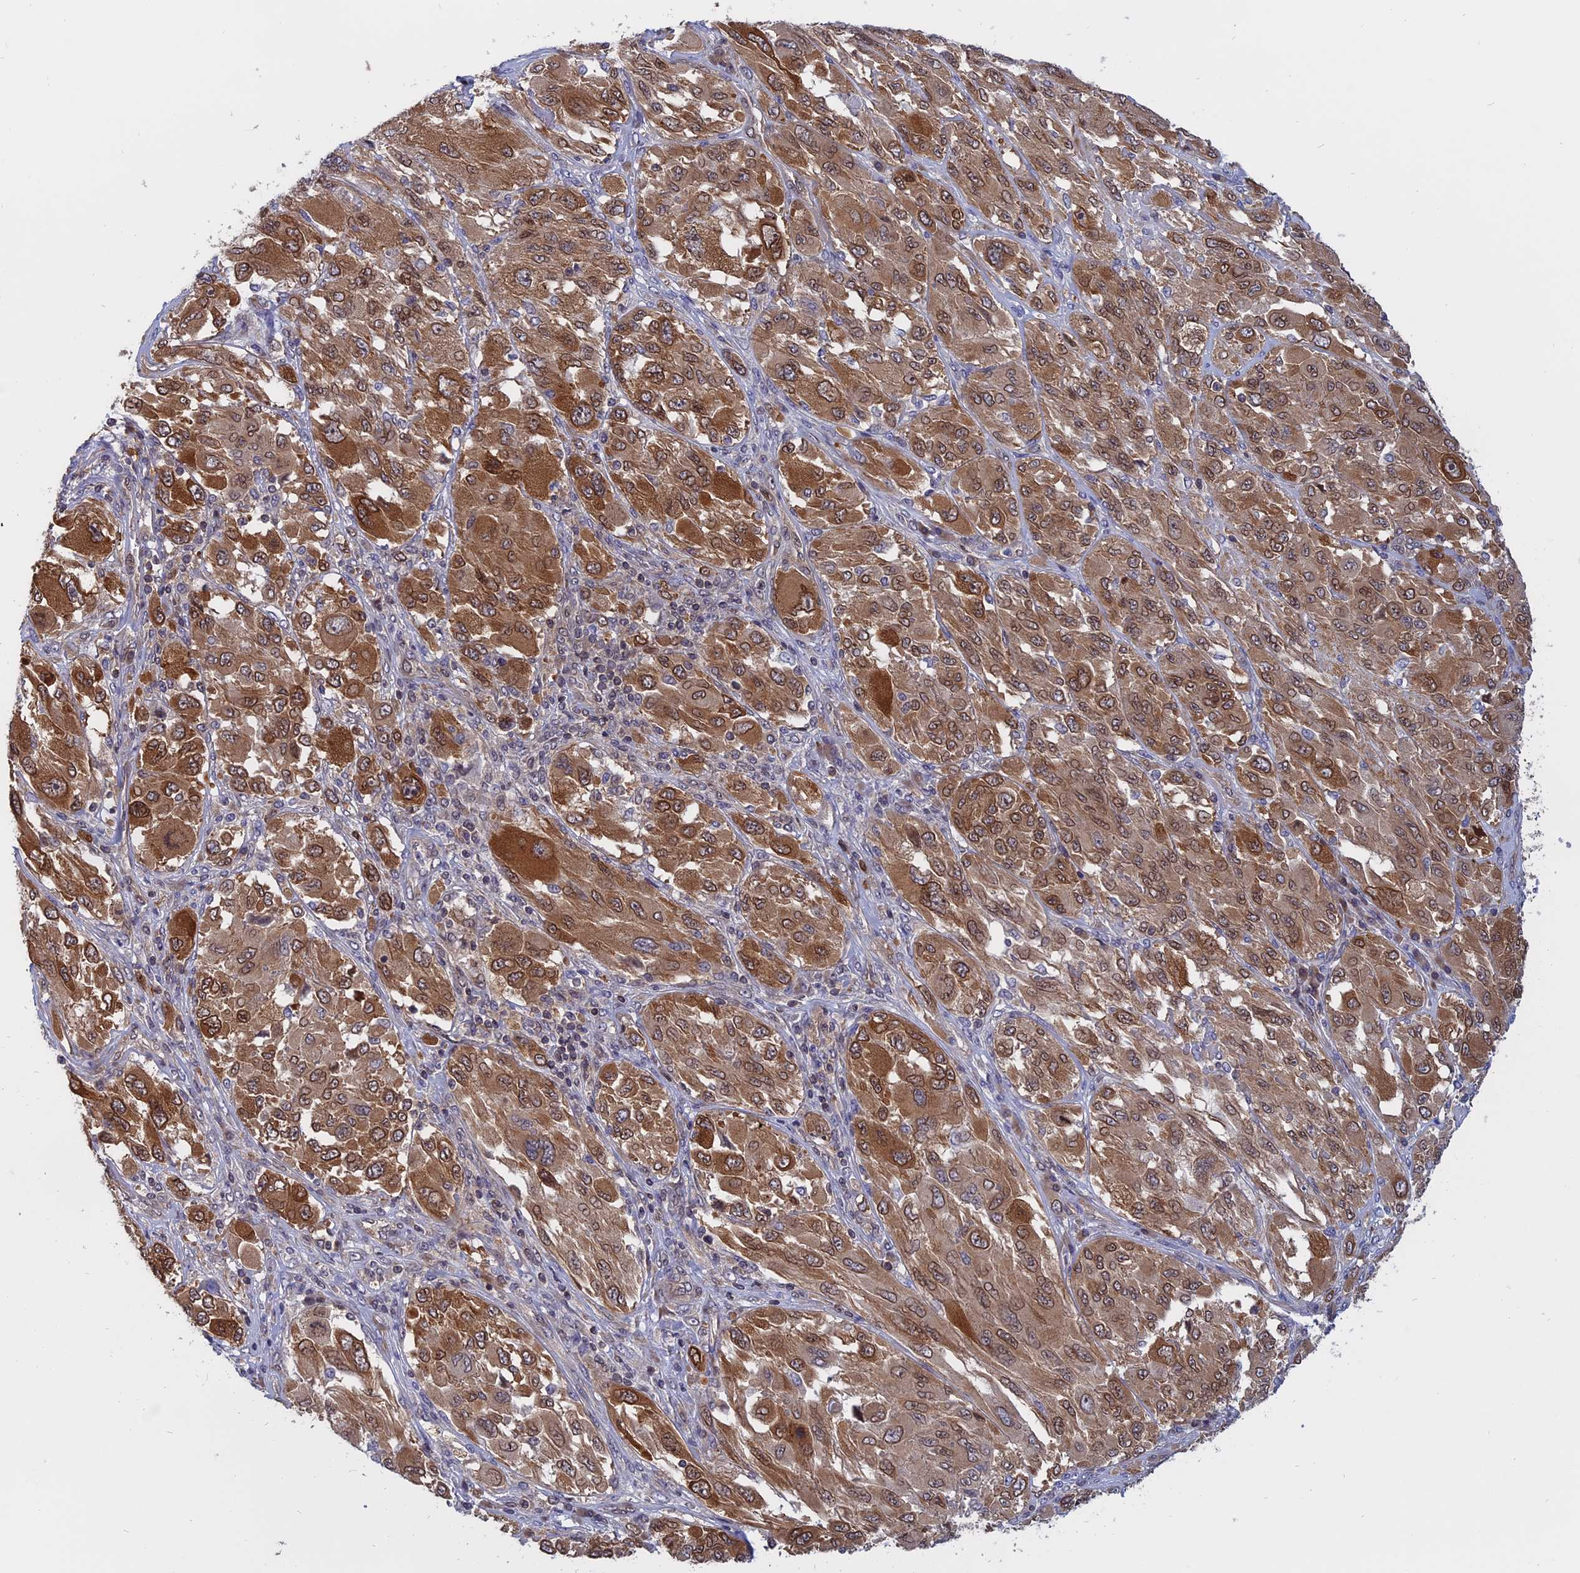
{"staining": {"intensity": "moderate", "quantity": ">75%", "location": "cytoplasmic/membranous,nuclear"}, "tissue": "melanoma", "cell_type": "Tumor cells", "image_type": "cancer", "snomed": [{"axis": "morphology", "description": "Malignant melanoma, NOS"}, {"axis": "topography", "description": "Skin"}], "caption": "Immunohistochemistry photomicrograph of neoplastic tissue: human malignant melanoma stained using immunohistochemistry demonstrates medium levels of moderate protein expression localized specifically in the cytoplasmic/membranous and nuclear of tumor cells, appearing as a cytoplasmic/membranous and nuclear brown color.", "gene": "NAA10", "patient": {"sex": "female", "age": 91}}